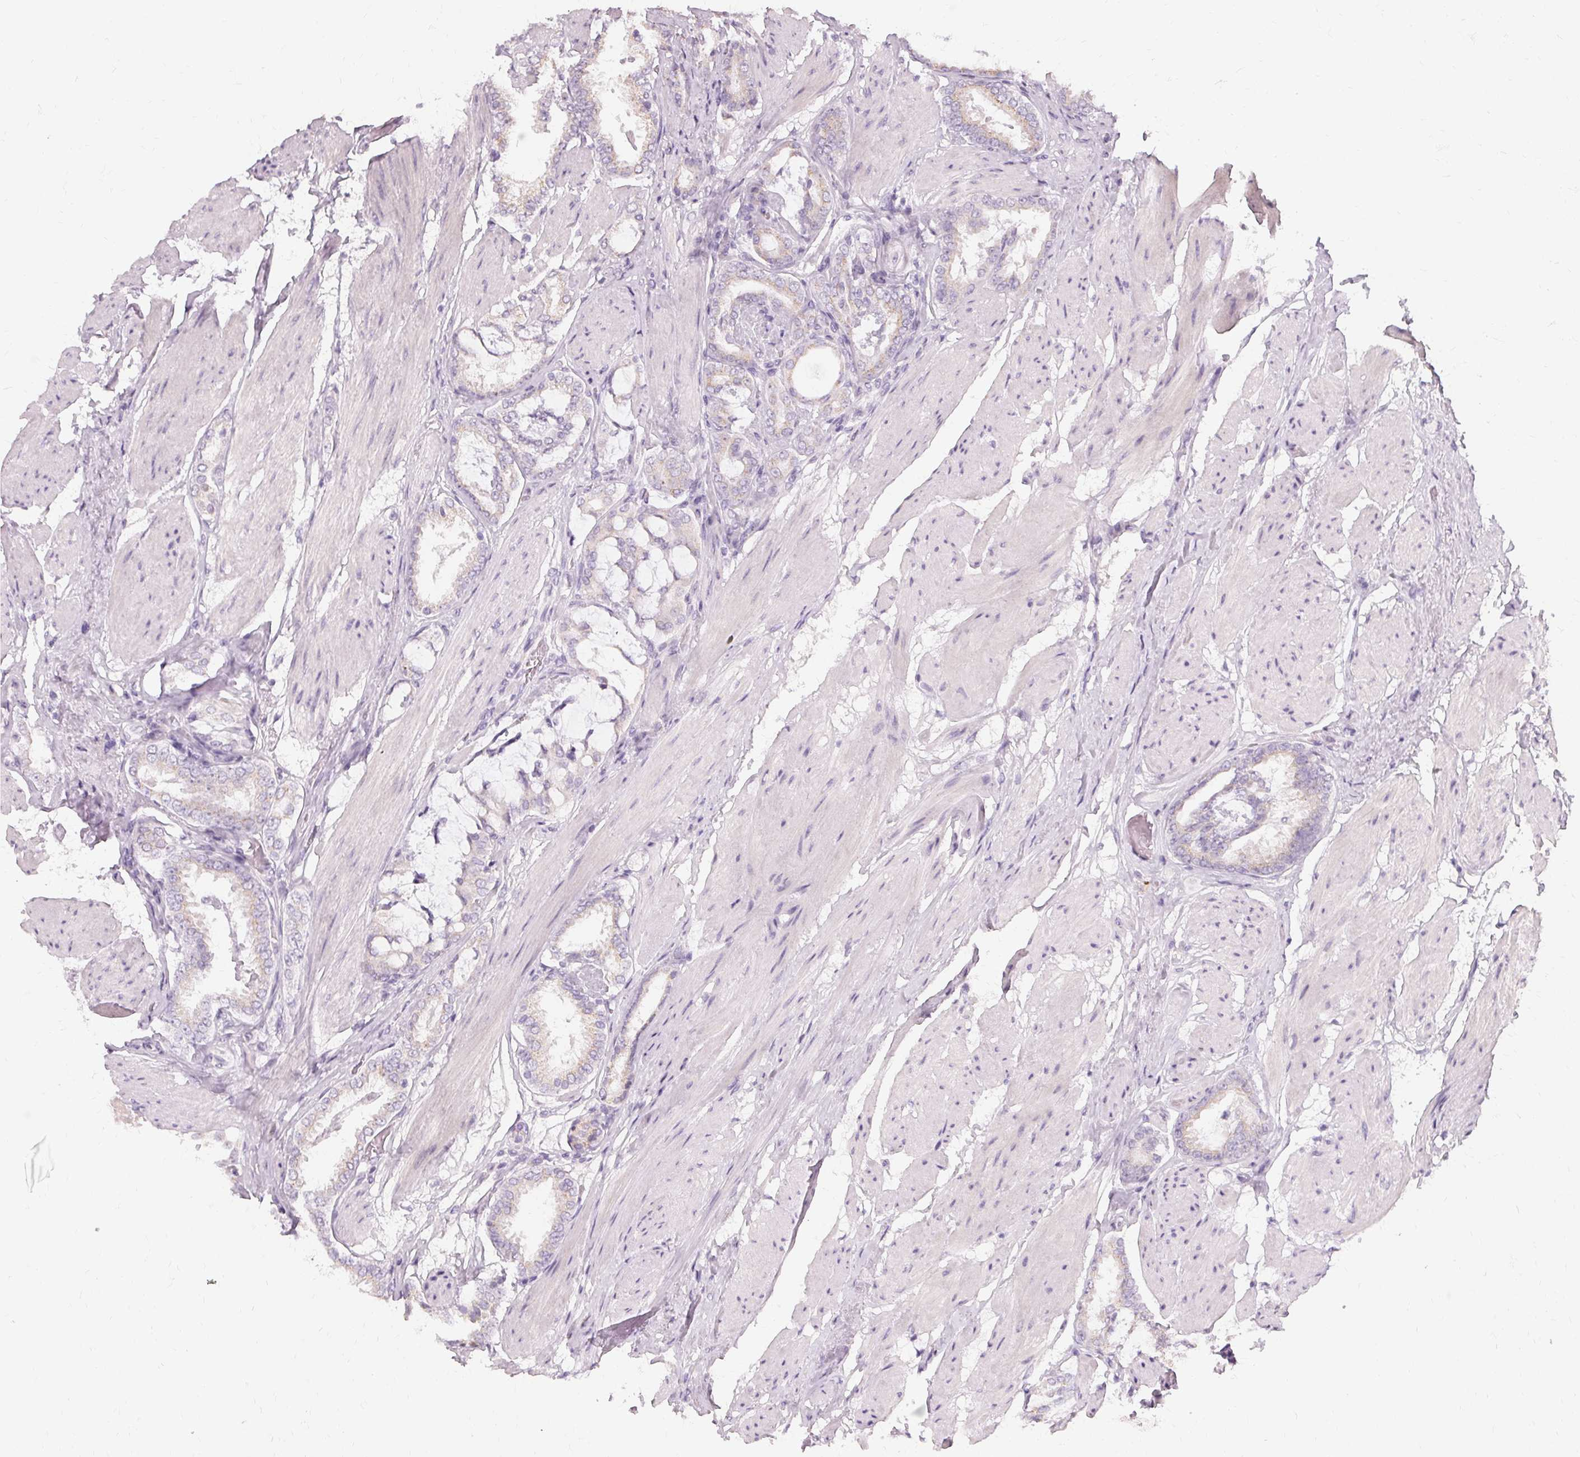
{"staining": {"intensity": "negative", "quantity": "none", "location": "none"}, "tissue": "prostate cancer", "cell_type": "Tumor cells", "image_type": "cancer", "snomed": [{"axis": "morphology", "description": "Adenocarcinoma, High grade"}, {"axis": "topography", "description": "Prostate"}], "caption": "A photomicrograph of prostate adenocarcinoma (high-grade) stained for a protein exhibits no brown staining in tumor cells.", "gene": "FCRL3", "patient": {"sex": "male", "age": 63}}